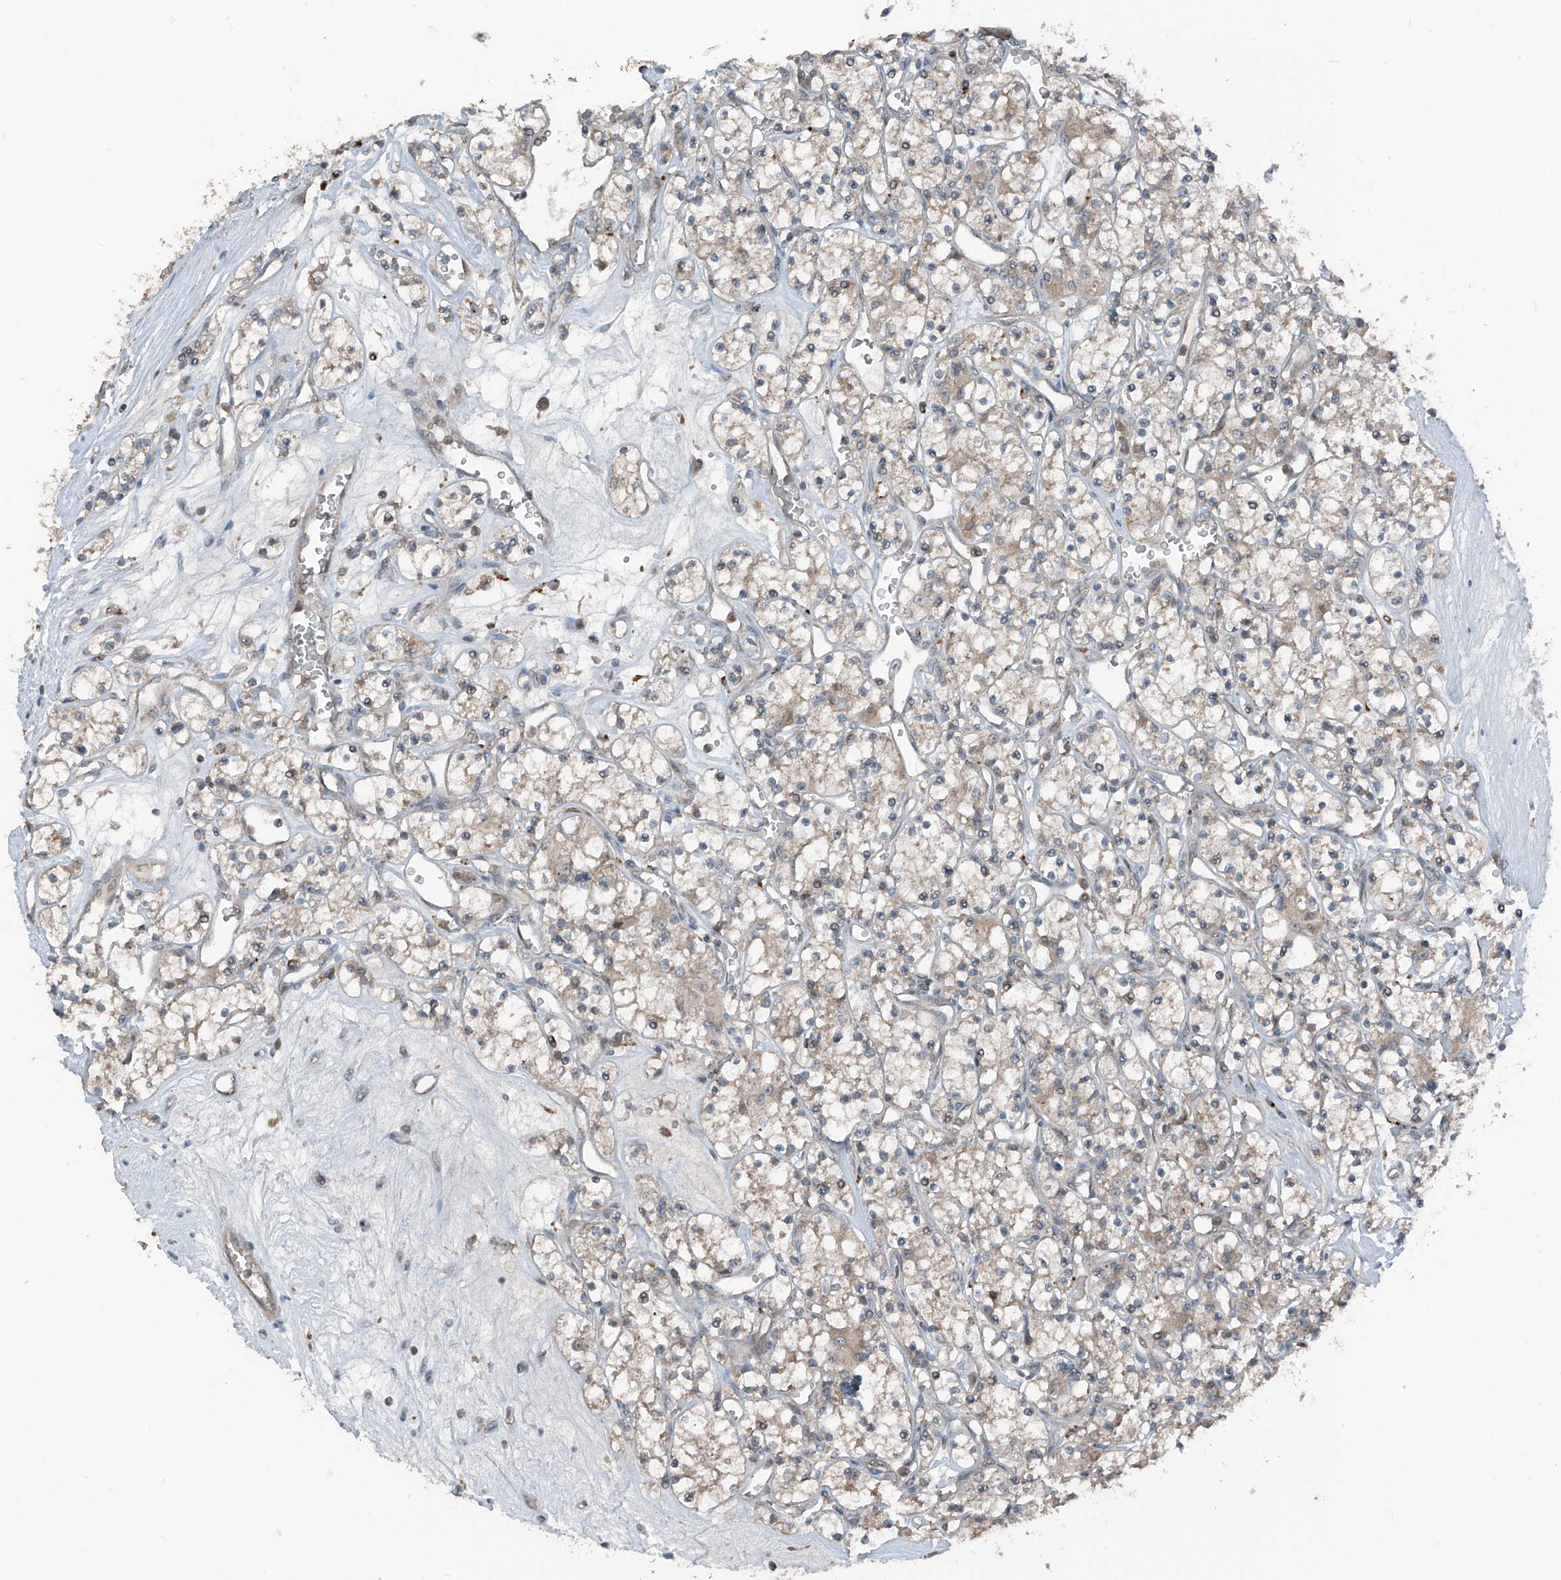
{"staining": {"intensity": "weak", "quantity": "25%-75%", "location": "cytoplasmic/membranous"}, "tissue": "renal cancer", "cell_type": "Tumor cells", "image_type": "cancer", "snomed": [{"axis": "morphology", "description": "Adenocarcinoma, NOS"}, {"axis": "topography", "description": "Kidney"}], "caption": "Protein positivity by immunohistochemistry demonstrates weak cytoplasmic/membranous positivity in about 25%-75% of tumor cells in renal adenocarcinoma. Nuclei are stained in blue.", "gene": "TXNDC9", "patient": {"sex": "female", "age": 59}}